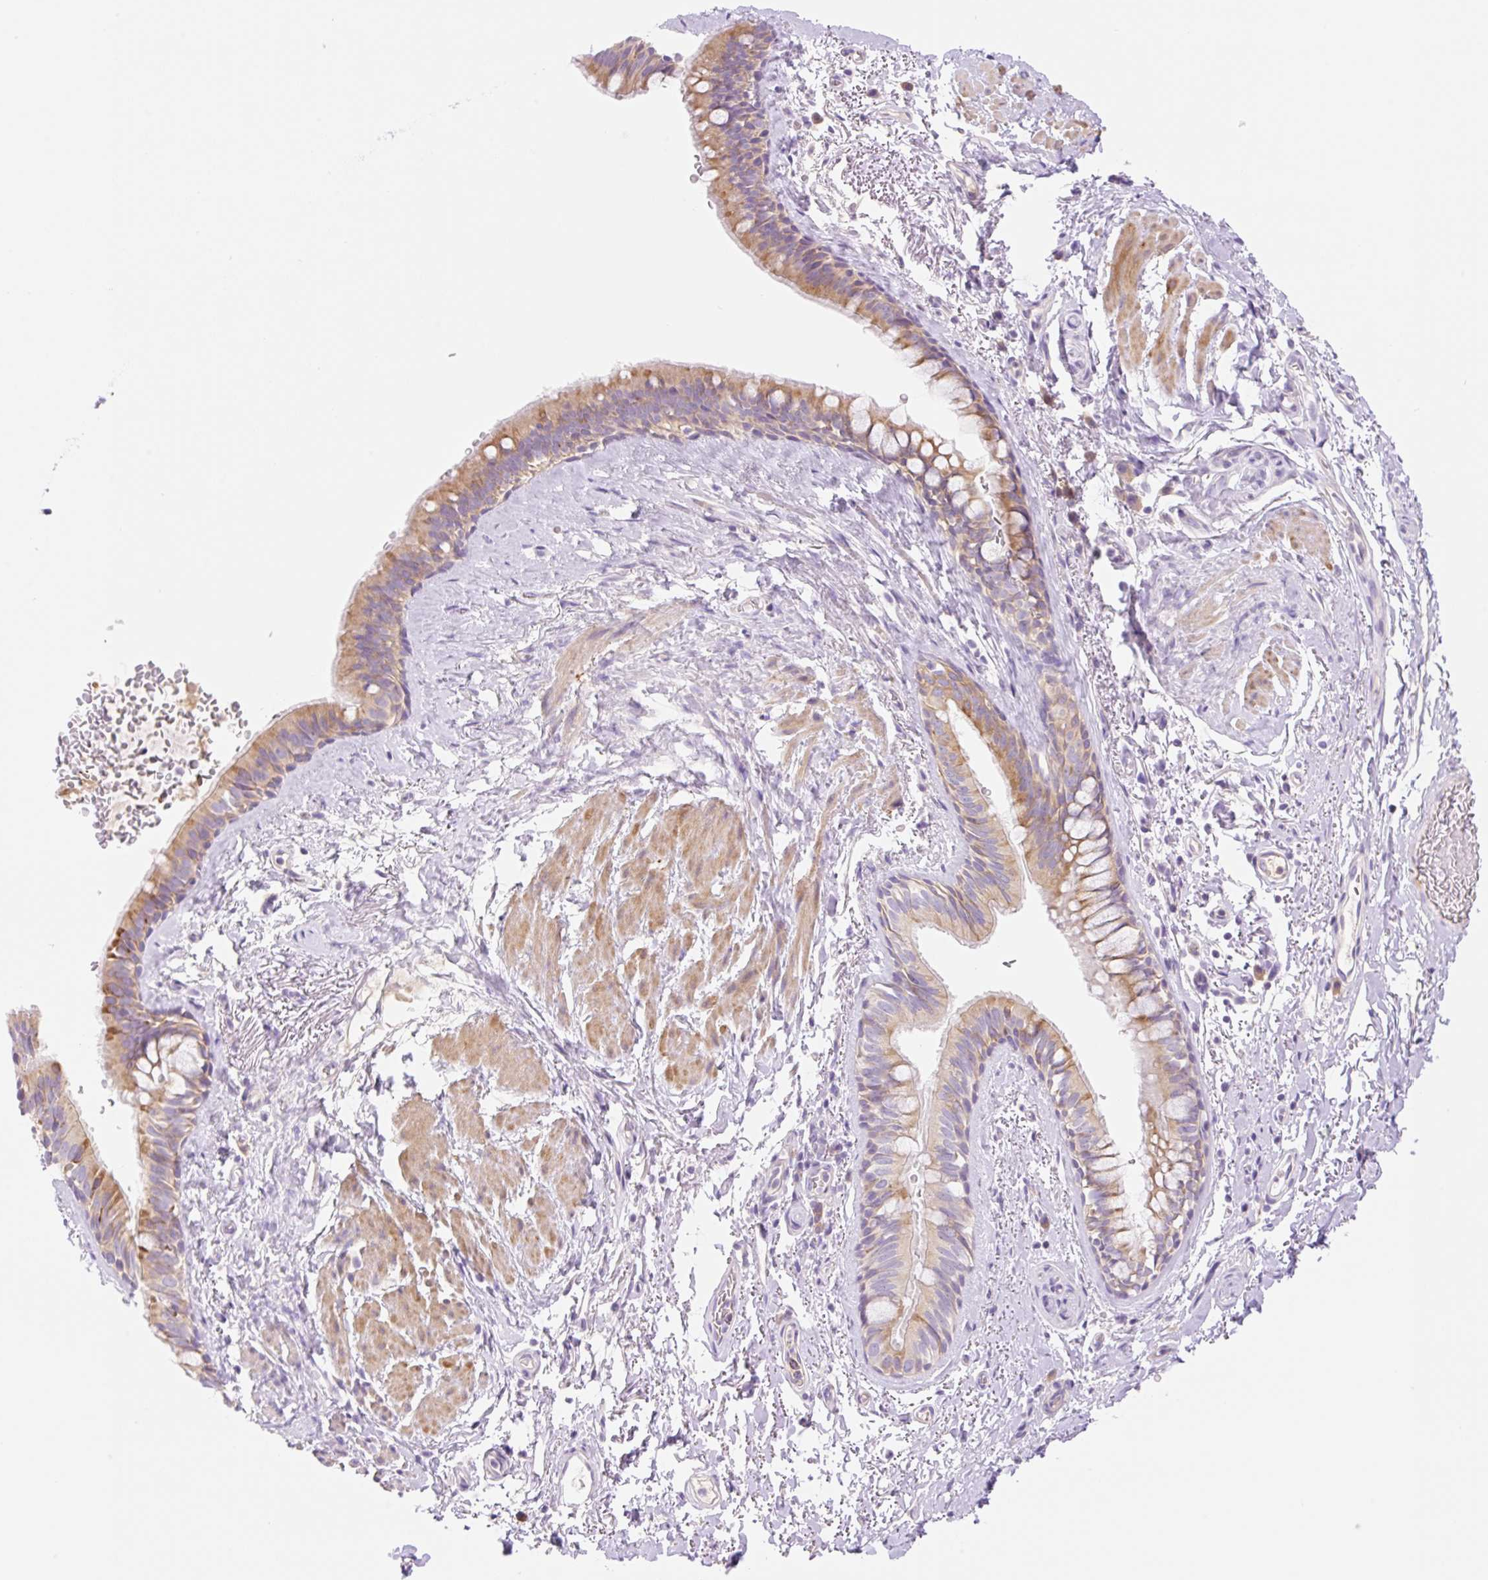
{"staining": {"intensity": "moderate", "quantity": "25%-75%", "location": "cytoplasmic/membranous"}, "tissue": "bronchus", "cell_type": "Respiratory epithelial cells", "image_type": "normal", "snomed": [{"axis": "morphology", "description": "Normal tissue, NOS"}, {"axis": "topography", "description": "Bronchus"}], "caption": "Respiratory epithelial cells exhibit medium levels of moderate cytoplasmic/membranous expression in about 25%-75% of cells in normal bronchus.", "gene": "DENND5A", "patient": {"sex": "male", "age": 67}}